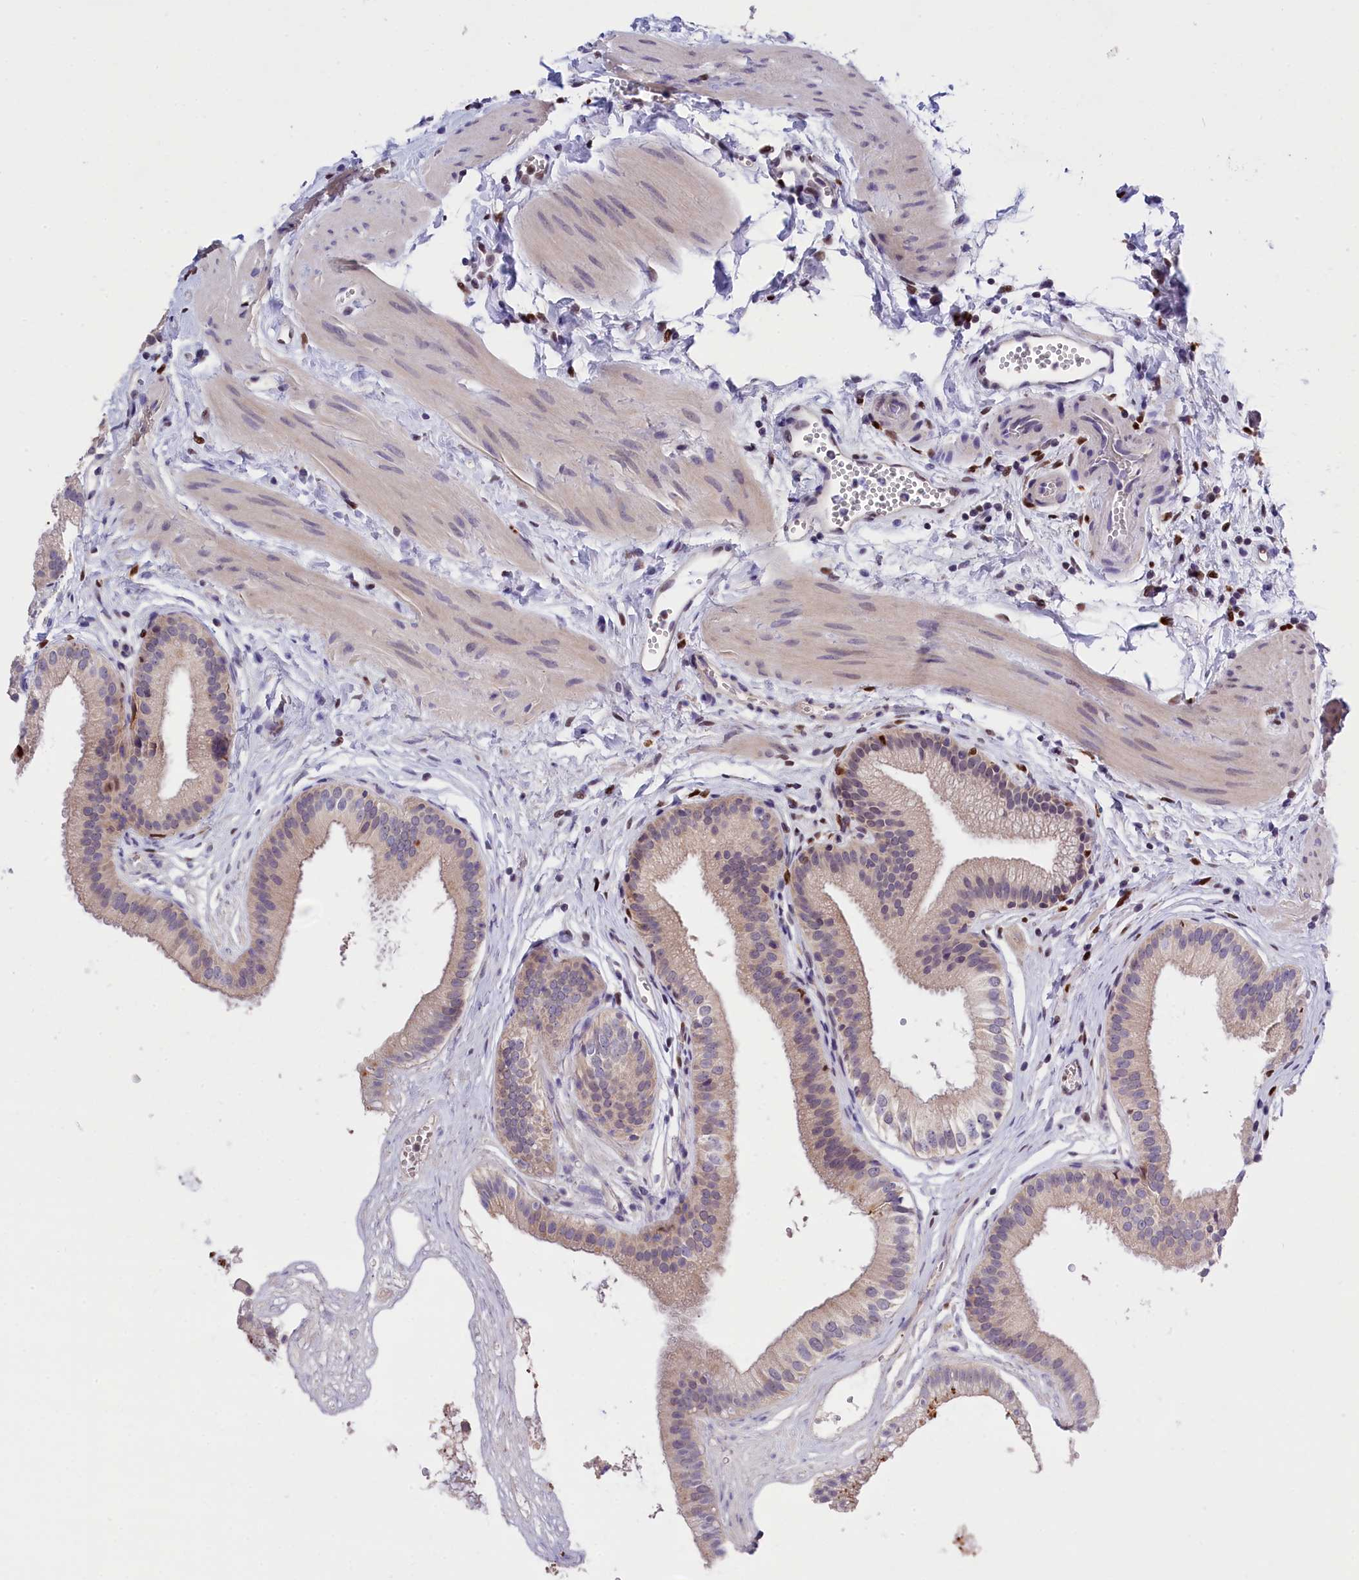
{"staining": {"intensity": "negative", "quantity": "none", "location": "none"}, "tissue": "gallbladder", "cell_type": "Glandular cells", "image_type": "normal", "snomed": [{"axis": "morphology", "description": "Normal tissue, NOS"}, {"axis": "topography", "description": "Gallbladder"}], "caption": "Human gallbladder stained for a protein using immunohistochemistry (IHC) shows no staining in glandular cells.", "gene": "BTBD9", "patient": {"sex": "female", "age": 54}}